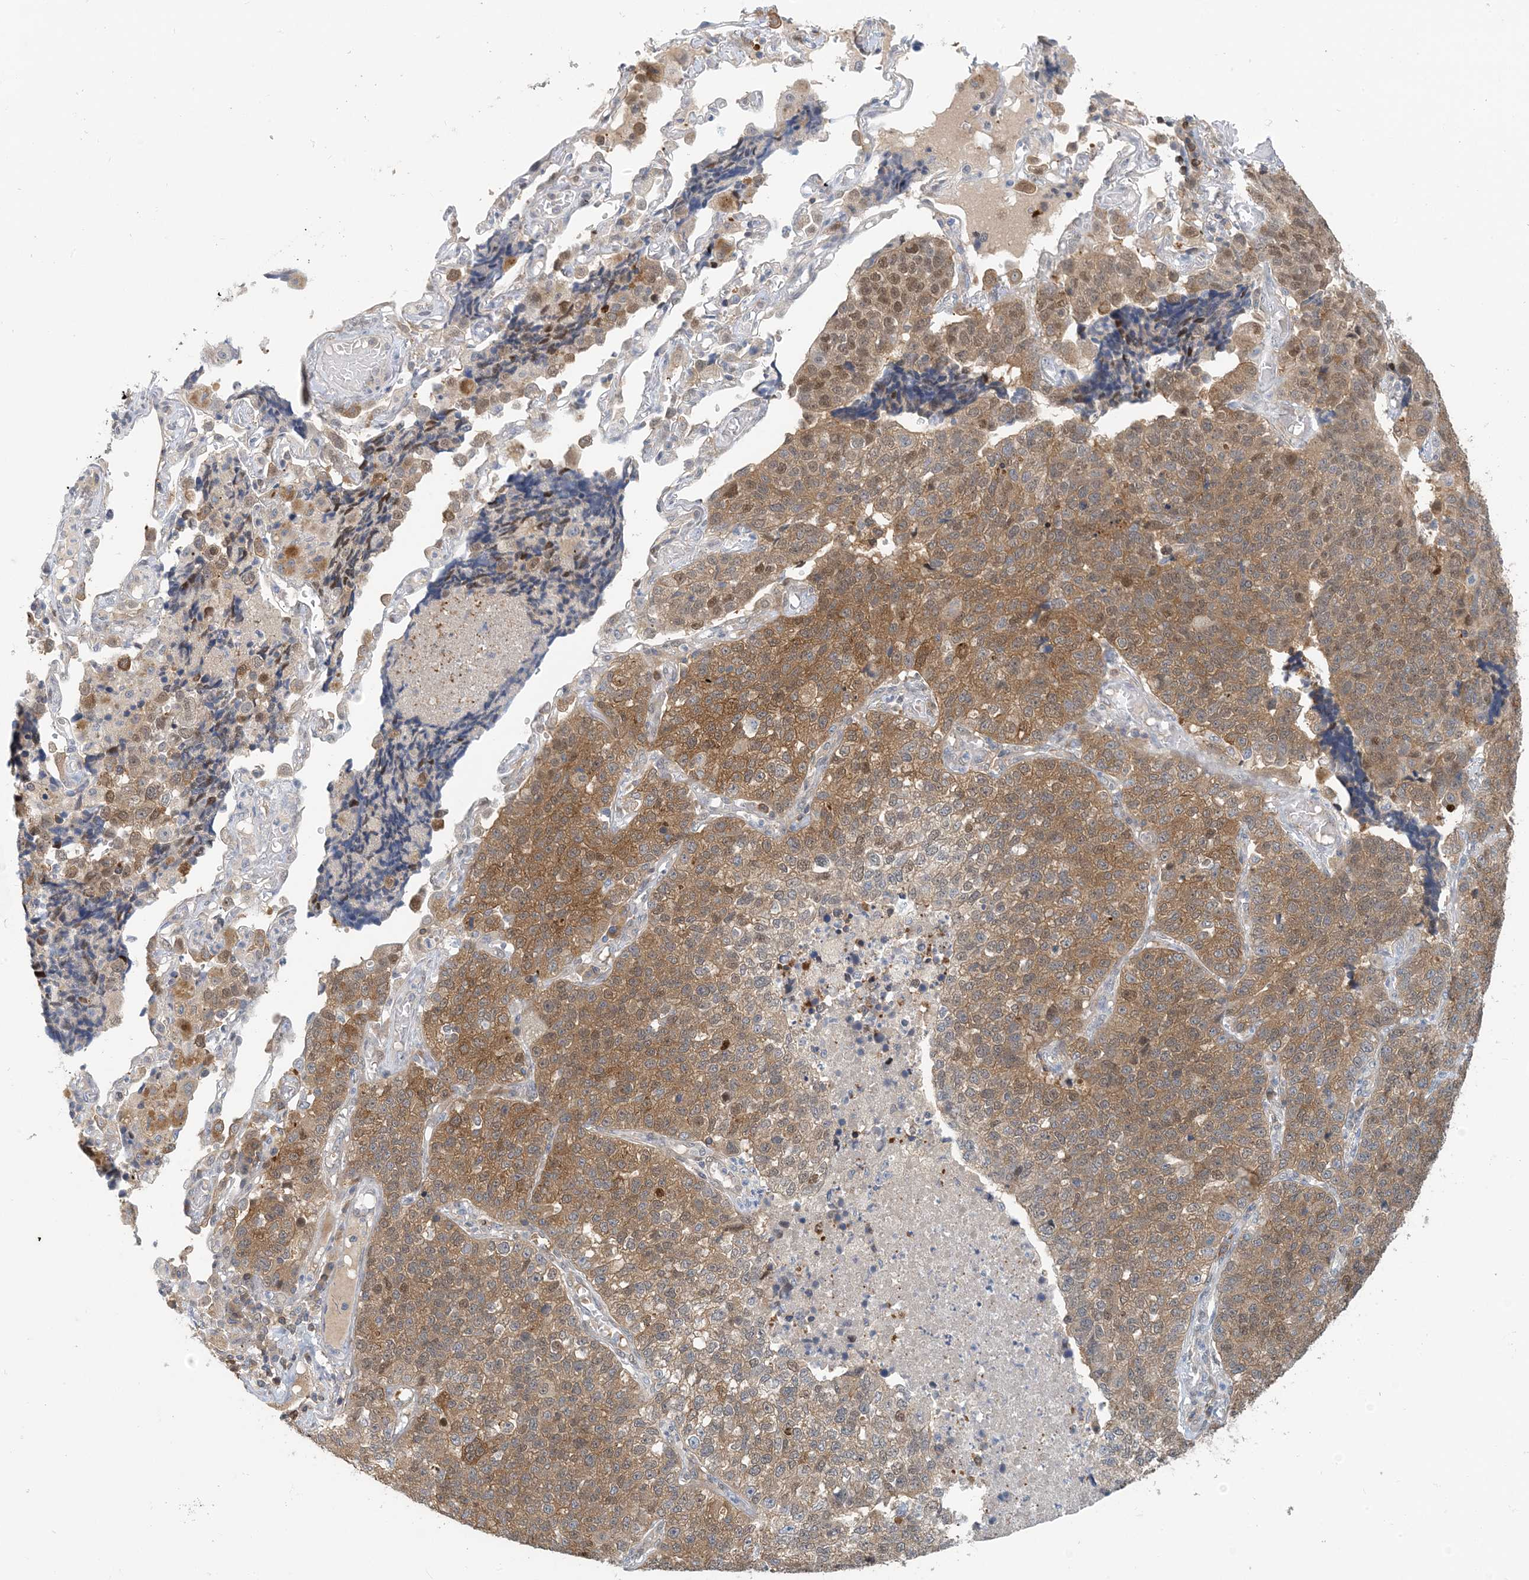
{"staining": {"intensity": "moderate", "quantity": ">75%", "location": "cytoplasmic/membranous,nuclear"}, "tissue": "lung cancer", "cell_type": "Tumor cells", "image_type": "cancer", "snomed": [{"axis": "morphology", "description": "Adenocarcinoma, NOS"}, {"axis": "topography", "description": "Lung"}], "caption": "The immunohistochemical stain highlights moderate cytoplasmic/membranous and nuclear expression in tumor cells of adenocarcinoma (lung) tissue.", "gene": "ZC3H12A", "patient": {"sex": "male", "age": 49}}